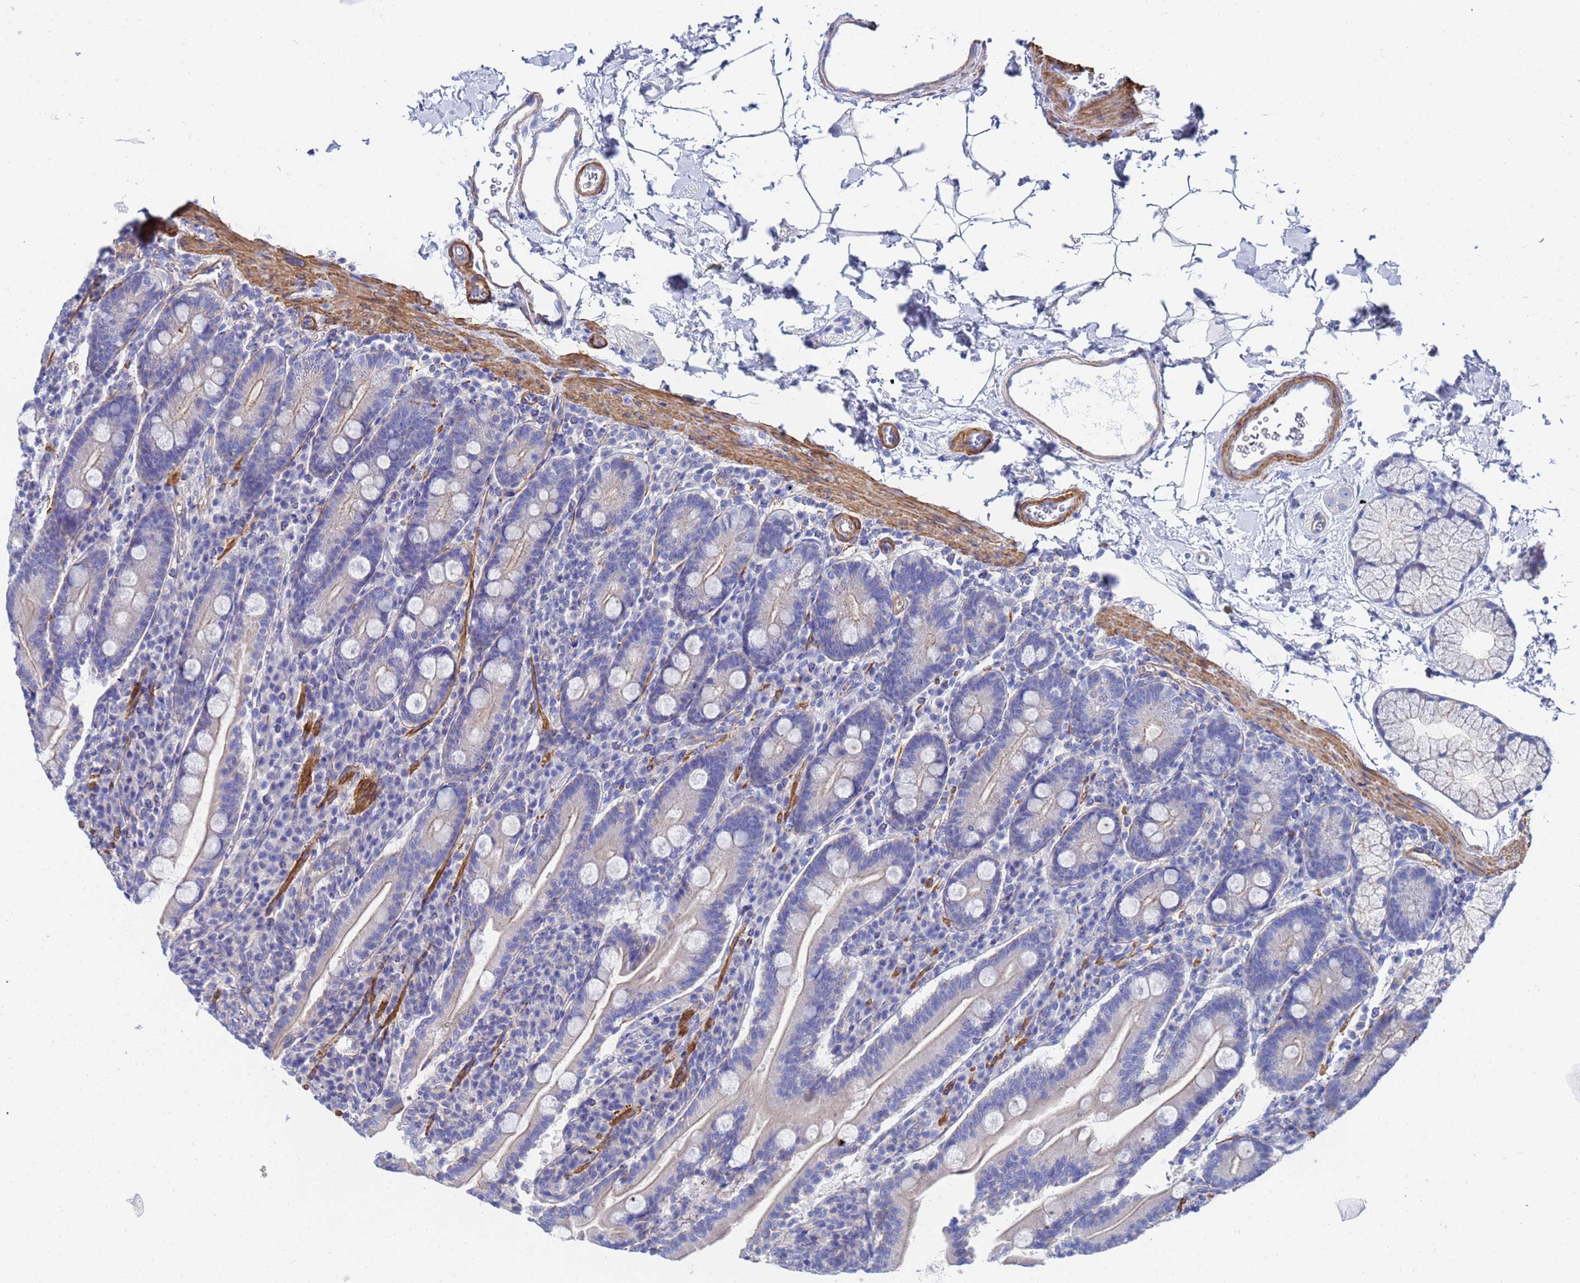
{"staining": {"intensity": "weak", "quantity": "25%-75%", "location": "cytoplasmic/membranous"}, "tissue": "duodenum", "cell_type": "Glandular cells", "image_type": "normal", "snomed": [{"axis": "morphology", "description": "Normal tissue, NOS"}, {"axis": "topography", "description": "Duodenum"}], "caption": "High-power microscopy captured an IHC image of unremarkable duodenum, revealing weak cytoplasmic/membranous staining in about 25%-75% of glandular cells.", "gene": "RAB39A", "patient": {"sex": "male", "age": 35}}